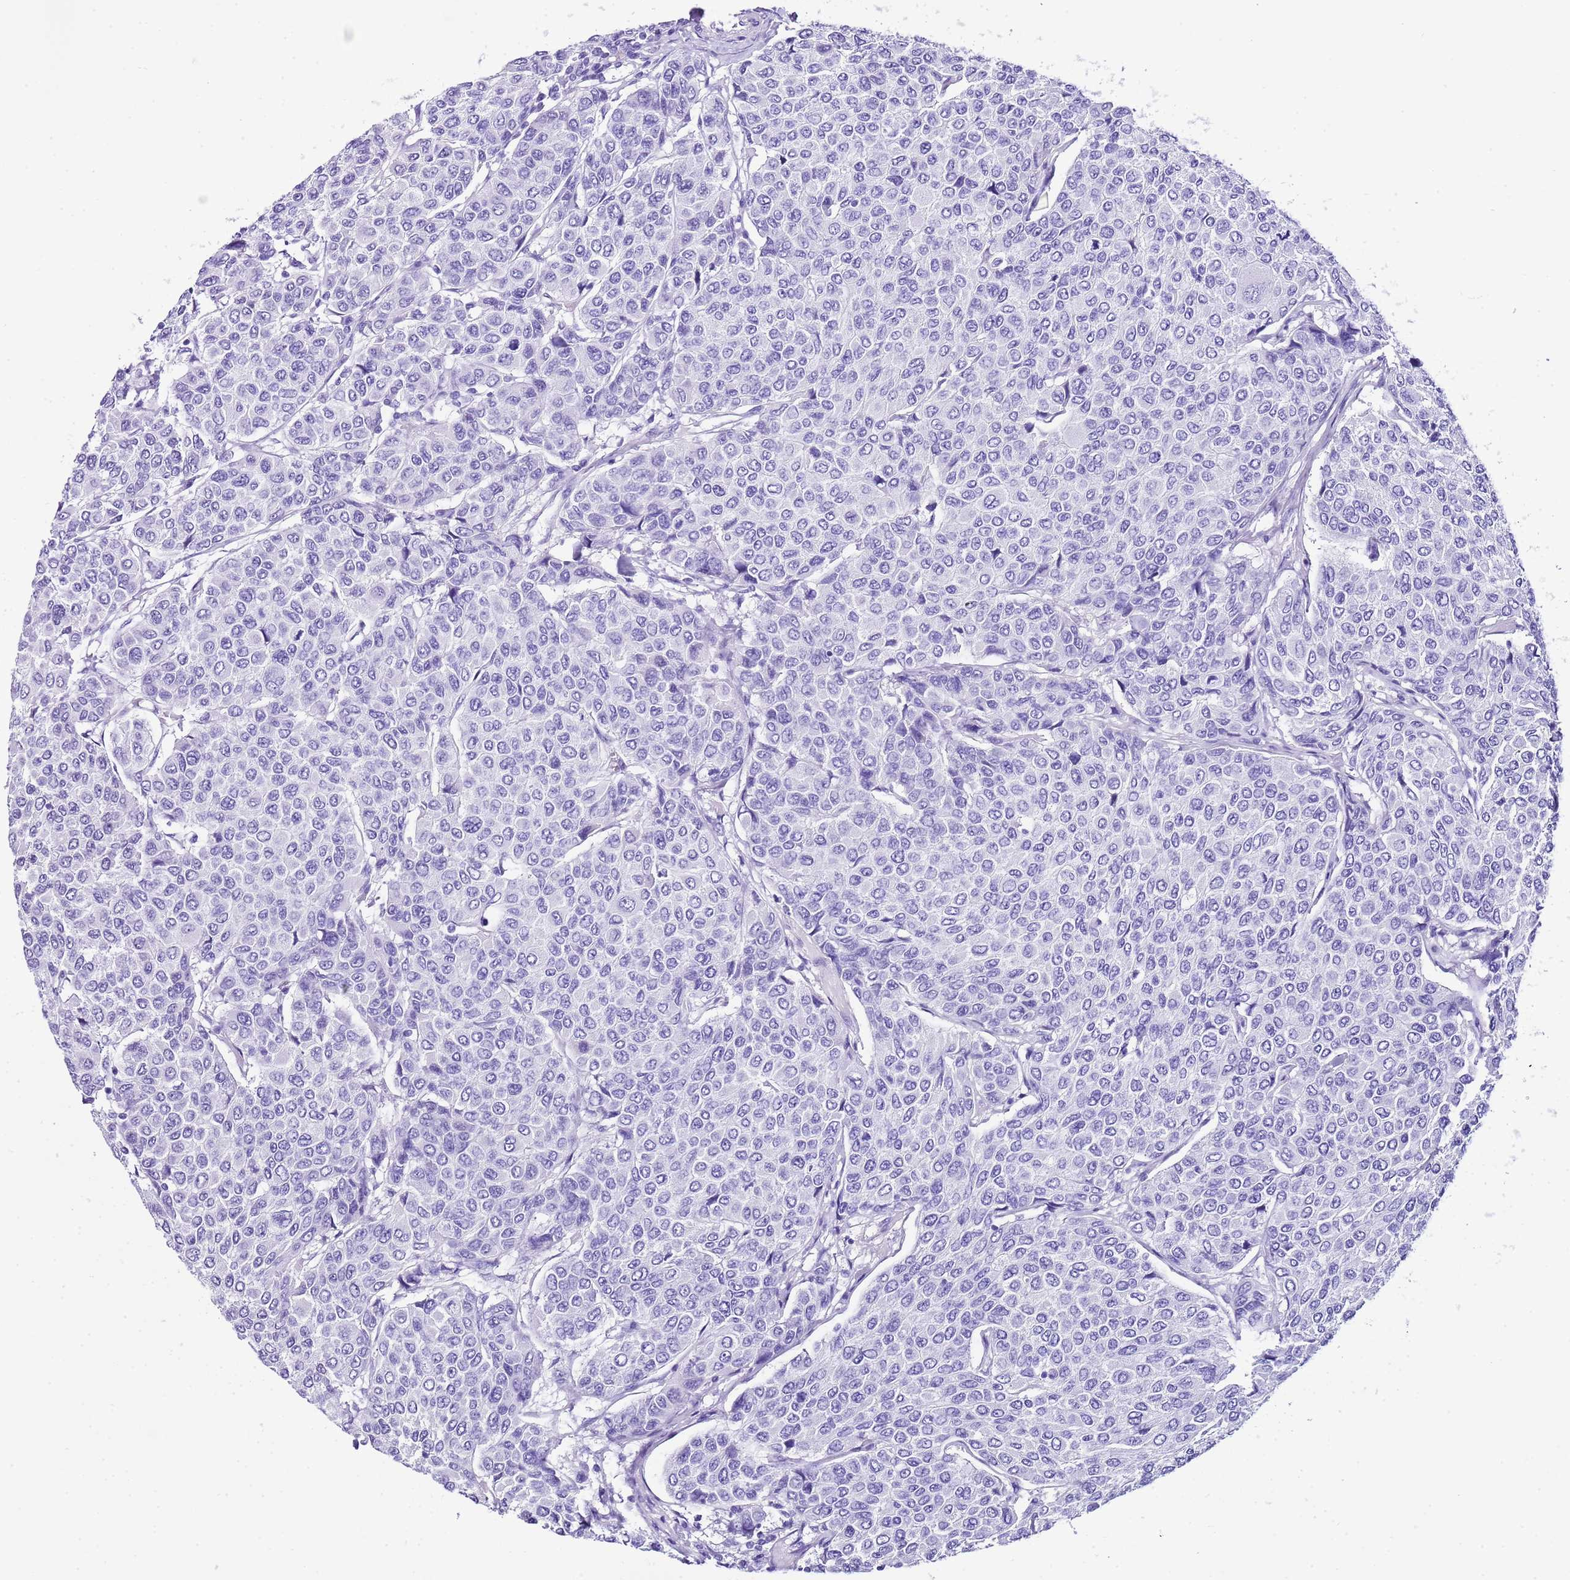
{"staining": {"intensity": "negative", "quantity": "none", "location": "none"}, "tissue": "breast cancer", "cell_type": "Tumor cells", "image_type": "cancer", "snomed": [{"axis": "morphology", "description": "Duct carcinoma"}, {"axis": "topography", "description": "Breast"}], "caption": "Image shows no protein positivity in tumor cells of breast cancer (intraductal carcinoma) tissue. (DAB (3,3'-diaminobenzidine) immunohistochemistry with hematoxylin counter stain).", "gene": "KCNC1", "patient": {"sex": "female", "age": 55}}